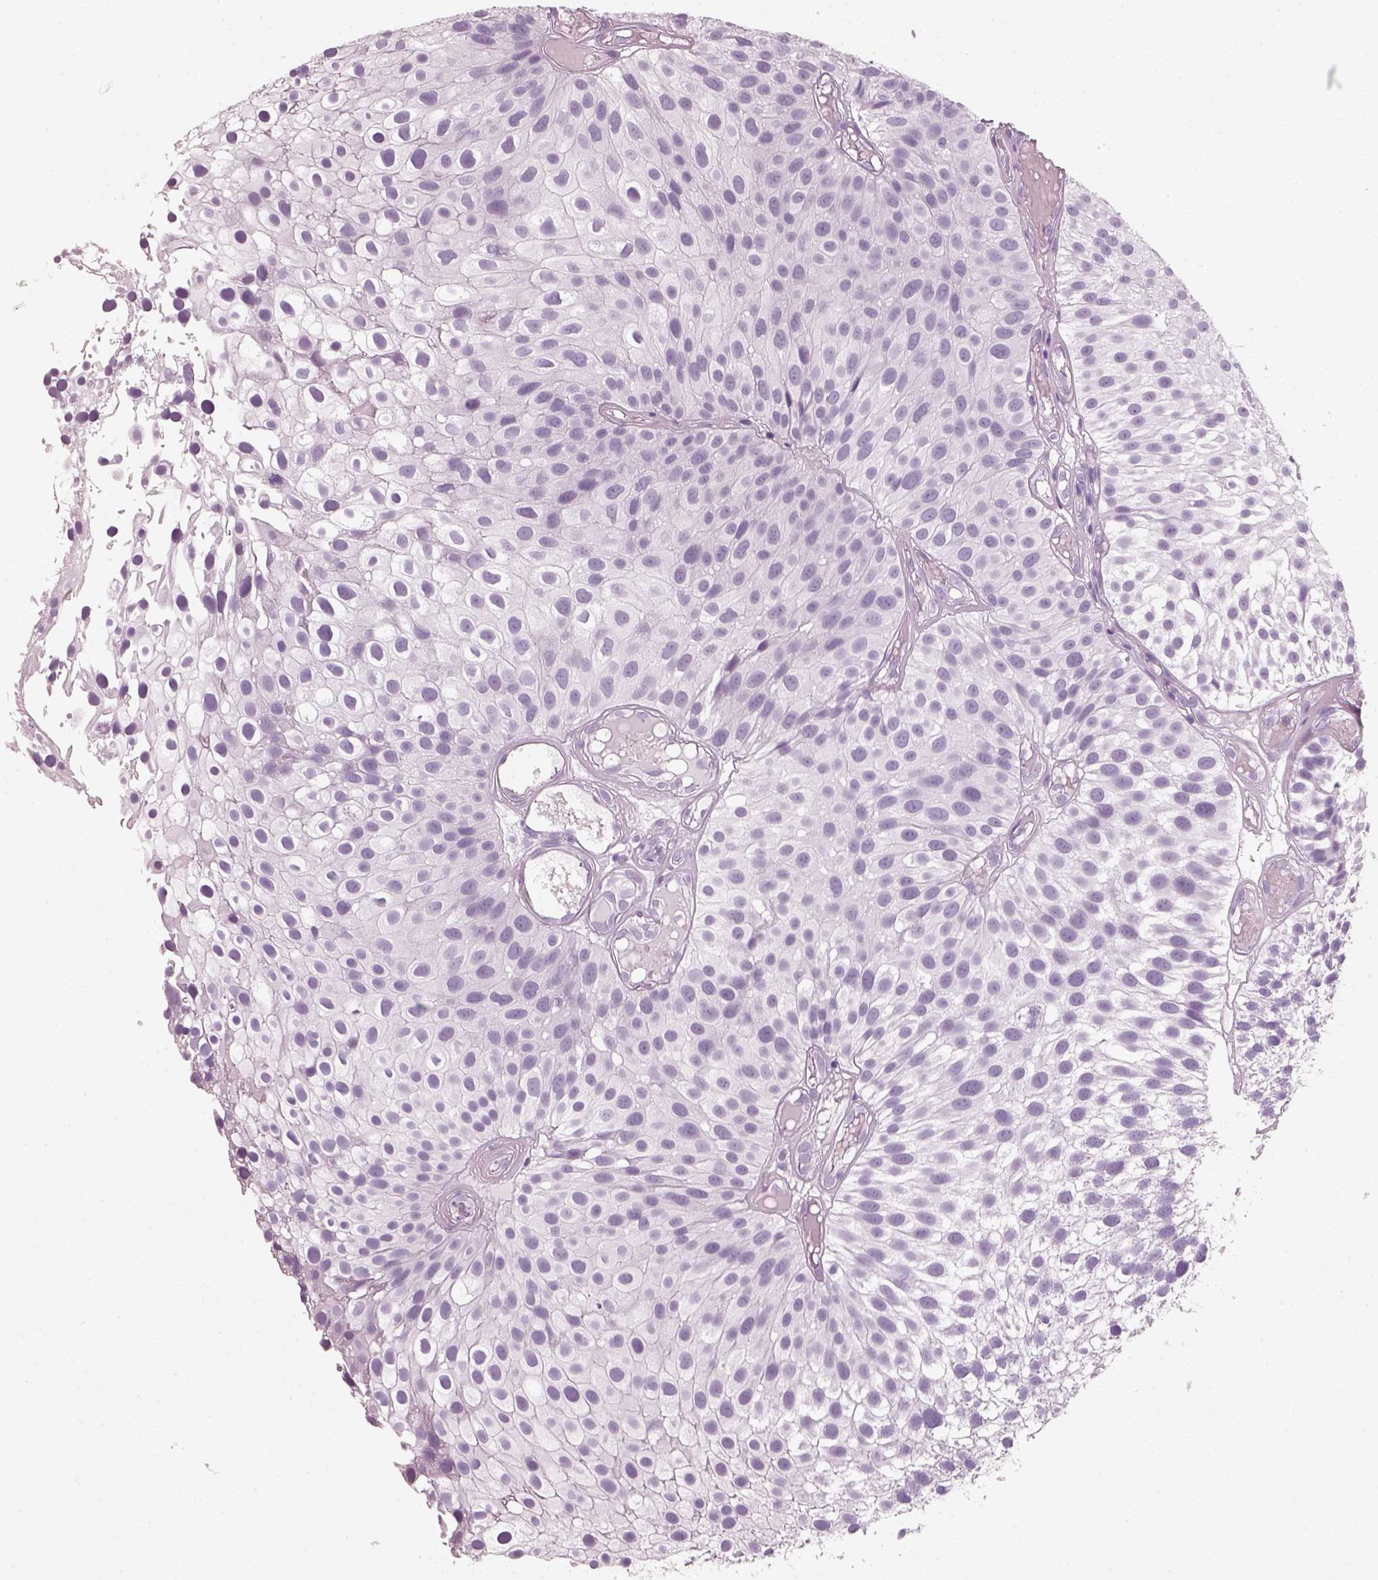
{"staining": {"intensity": "negative", "quantity": "none", "location": "none"}, "tissue": "urothelial cancer", "cell_type": "Tumor cells", "image_type": "cancer", "snomed": [{"axis": "morphology", "description": "Urothelial carcinoma, Low grade"}, {"axis": "topography", "description": "Urinary bladder"}], "caption": "Tumor cells are negative for brown protein staining in urothelial cancer.", "gene": "CRYAA", "patient": {"sex": "male", "age": 79}}